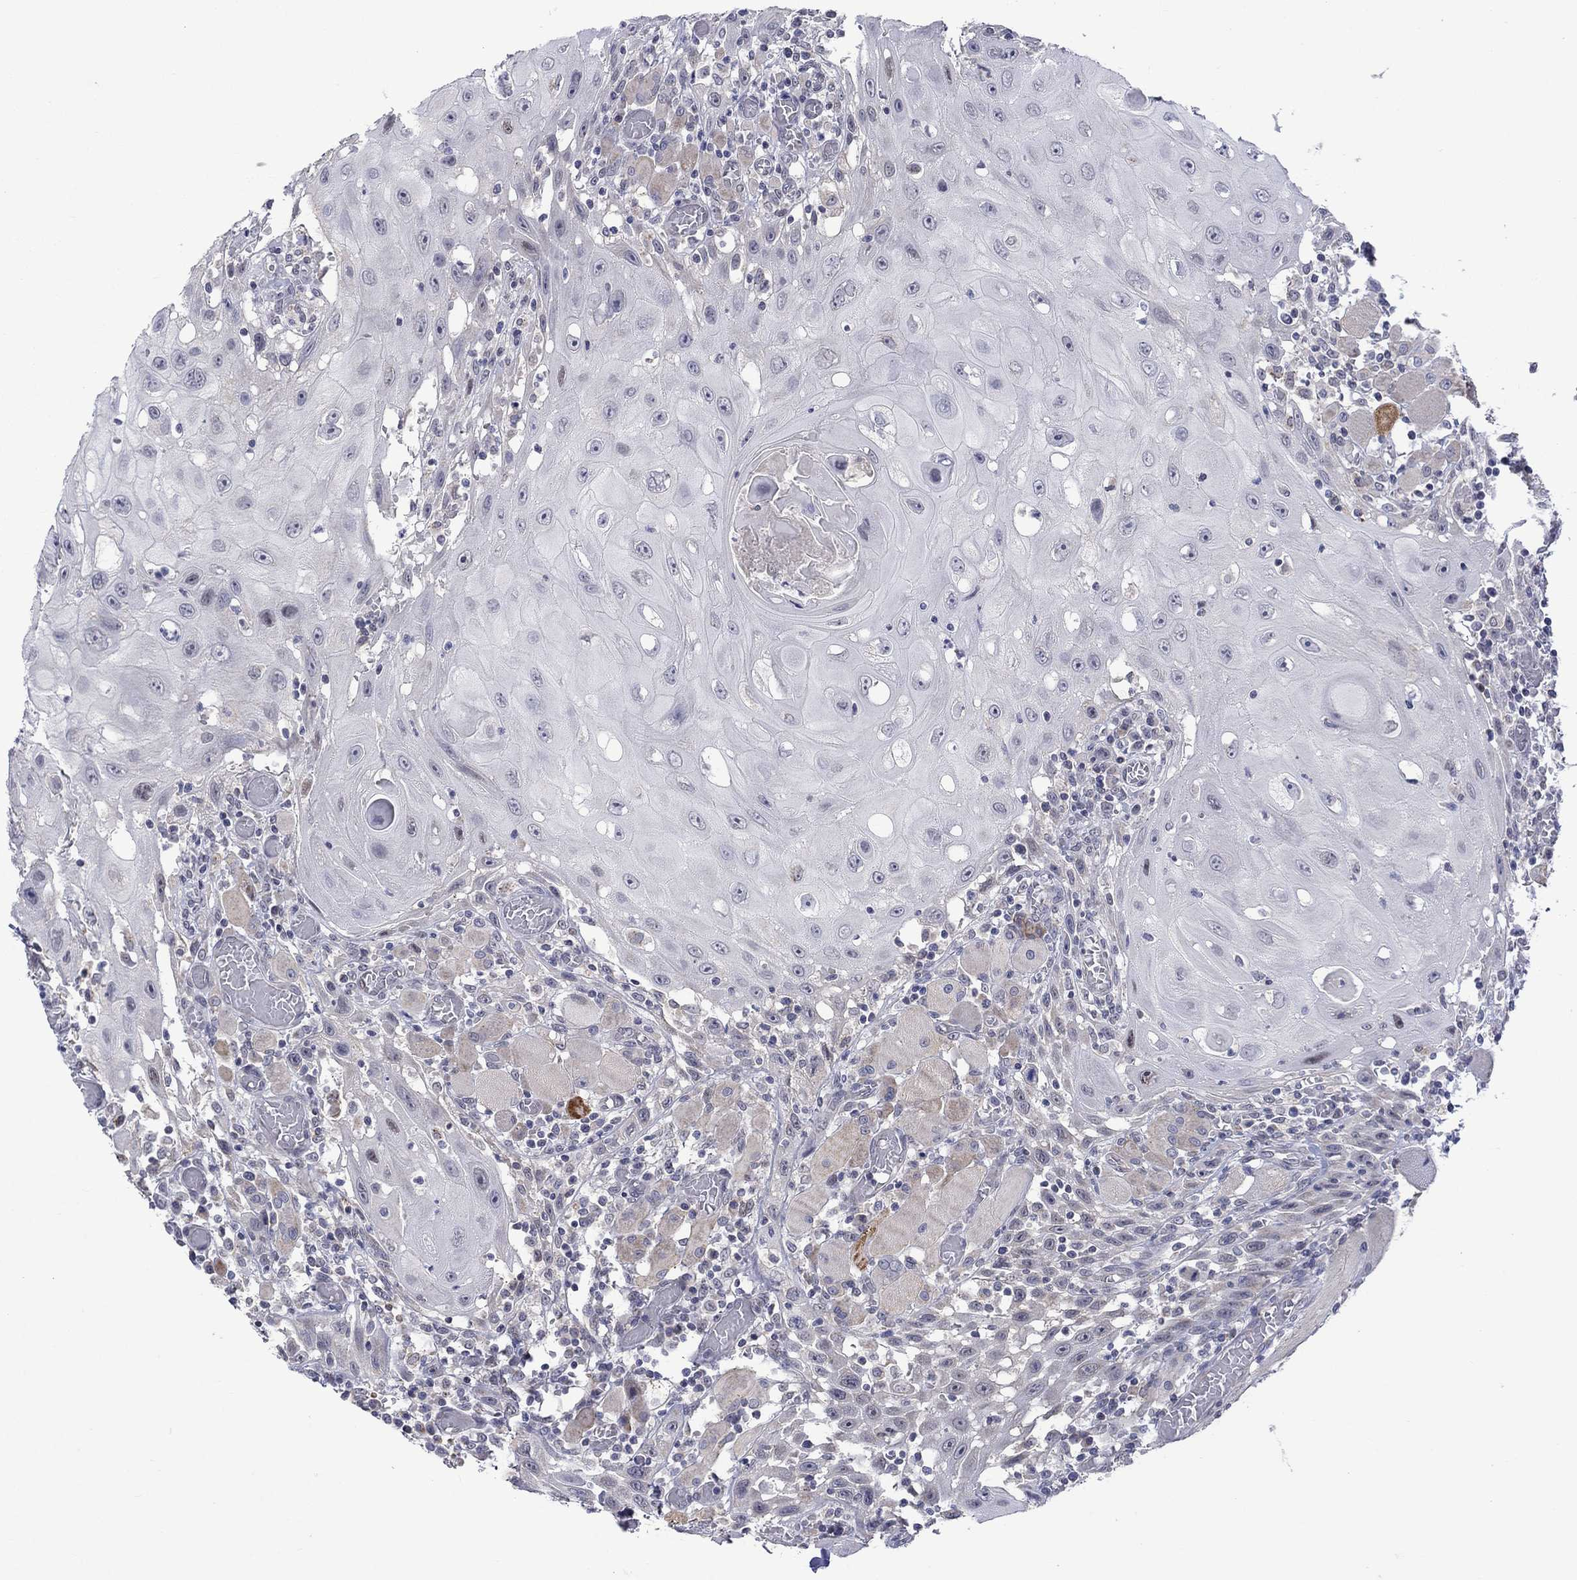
{"staining": {"intensity": "negative", "quantity": "none", "location": "none"}, "tissue": "head and neck cancer", "cell_type": "Tumor cells", "image_type": "cancer", "snomed": [{"axis": "morphology", "description": "Normal tissue, NOS"}, {"axis": "morphology", "description": "Squamous cell carcinoma, NOS"}, {"axis": "topography", "description": "Oral tissue"}, {"axis": "topography", "description": "Head-Neck"}], "caption": "This is an IHC photomicrograph of human squamous cell carcinoma (head and neck). There is no expression in tumor cells.", "gene": "KCNJ16", "patient": {"sex": "male", "age": 71}}